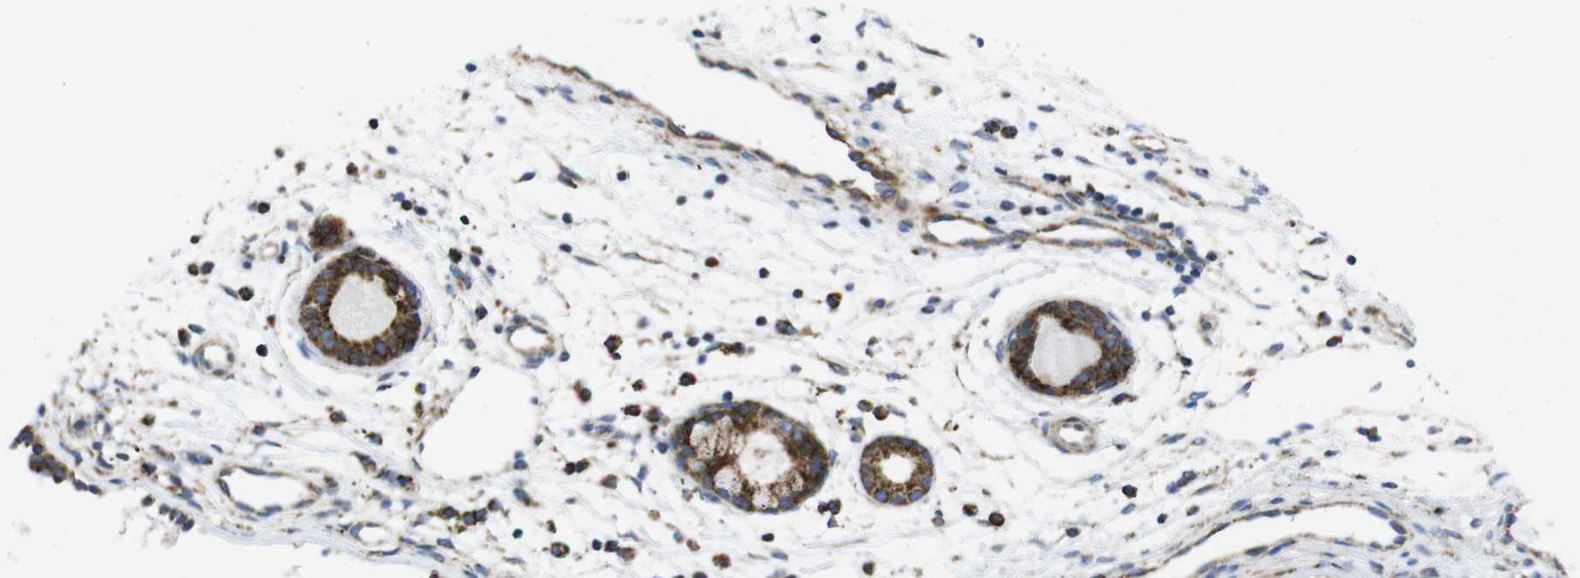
{"staining": {"intensity": "strong", "quantity": ">75%", "location": "cytoplasmic/membranous"}, "tissue": "nasopharynx", "cell_type": "Respiratory epithelial cells", "image_type": "normal", "snomed": [{"axis": "morphology", "description": "Normal tissue, NOS"}, {"axis": "topography", "description": "Nasopharynx"}], "caption": "Immunohistochemical staining of normal human nasopharynx exhibits high levels of strong cytoplasmic/membranous positivity in approximately >75% of respiratory epithelial cells. (Brightfield microscopy of DAB IHC at high magnification).", "gene": "TMEM192", "patient": {"sex": "male", "age": 21}}